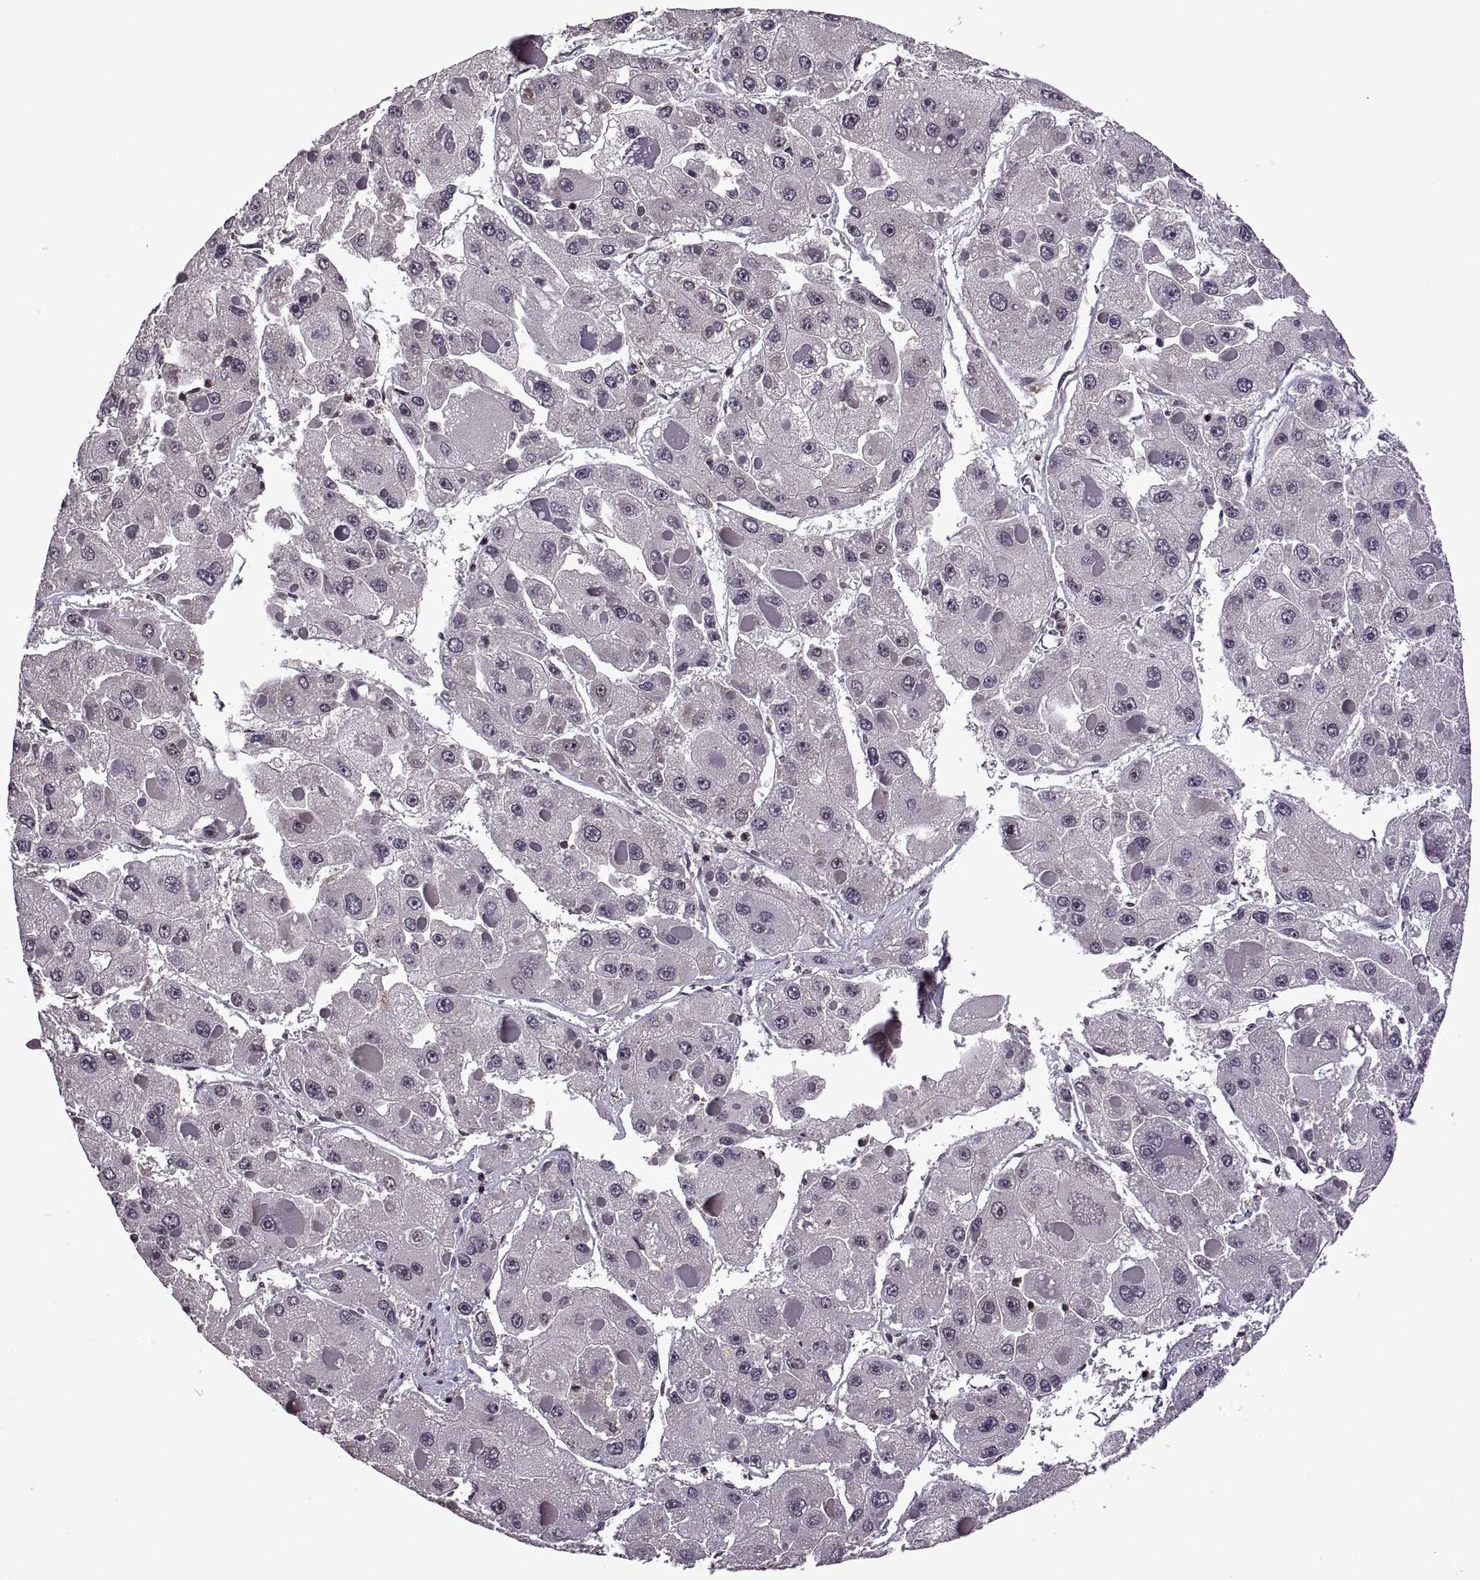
{"staining": {"intensity": "negative", "quantity": "none", "location": "none"}, "tissue": "liver cancer", "cell_type": "Tumor cells", "image_type": "cancer", "snomed": [{"axis": "morphology", "description": "Carcinoma, Hepatocellular, NOS"}, {"axis": "topography", "description": "Liver"}], "caption": "This is an immunohistochemistry (IHC) micrograph of human hepatocellular carcinoma (liver). There is no staining in tumor cells.", "gene": "INTS3", "patient": {"sex": "female", "age": 73}}